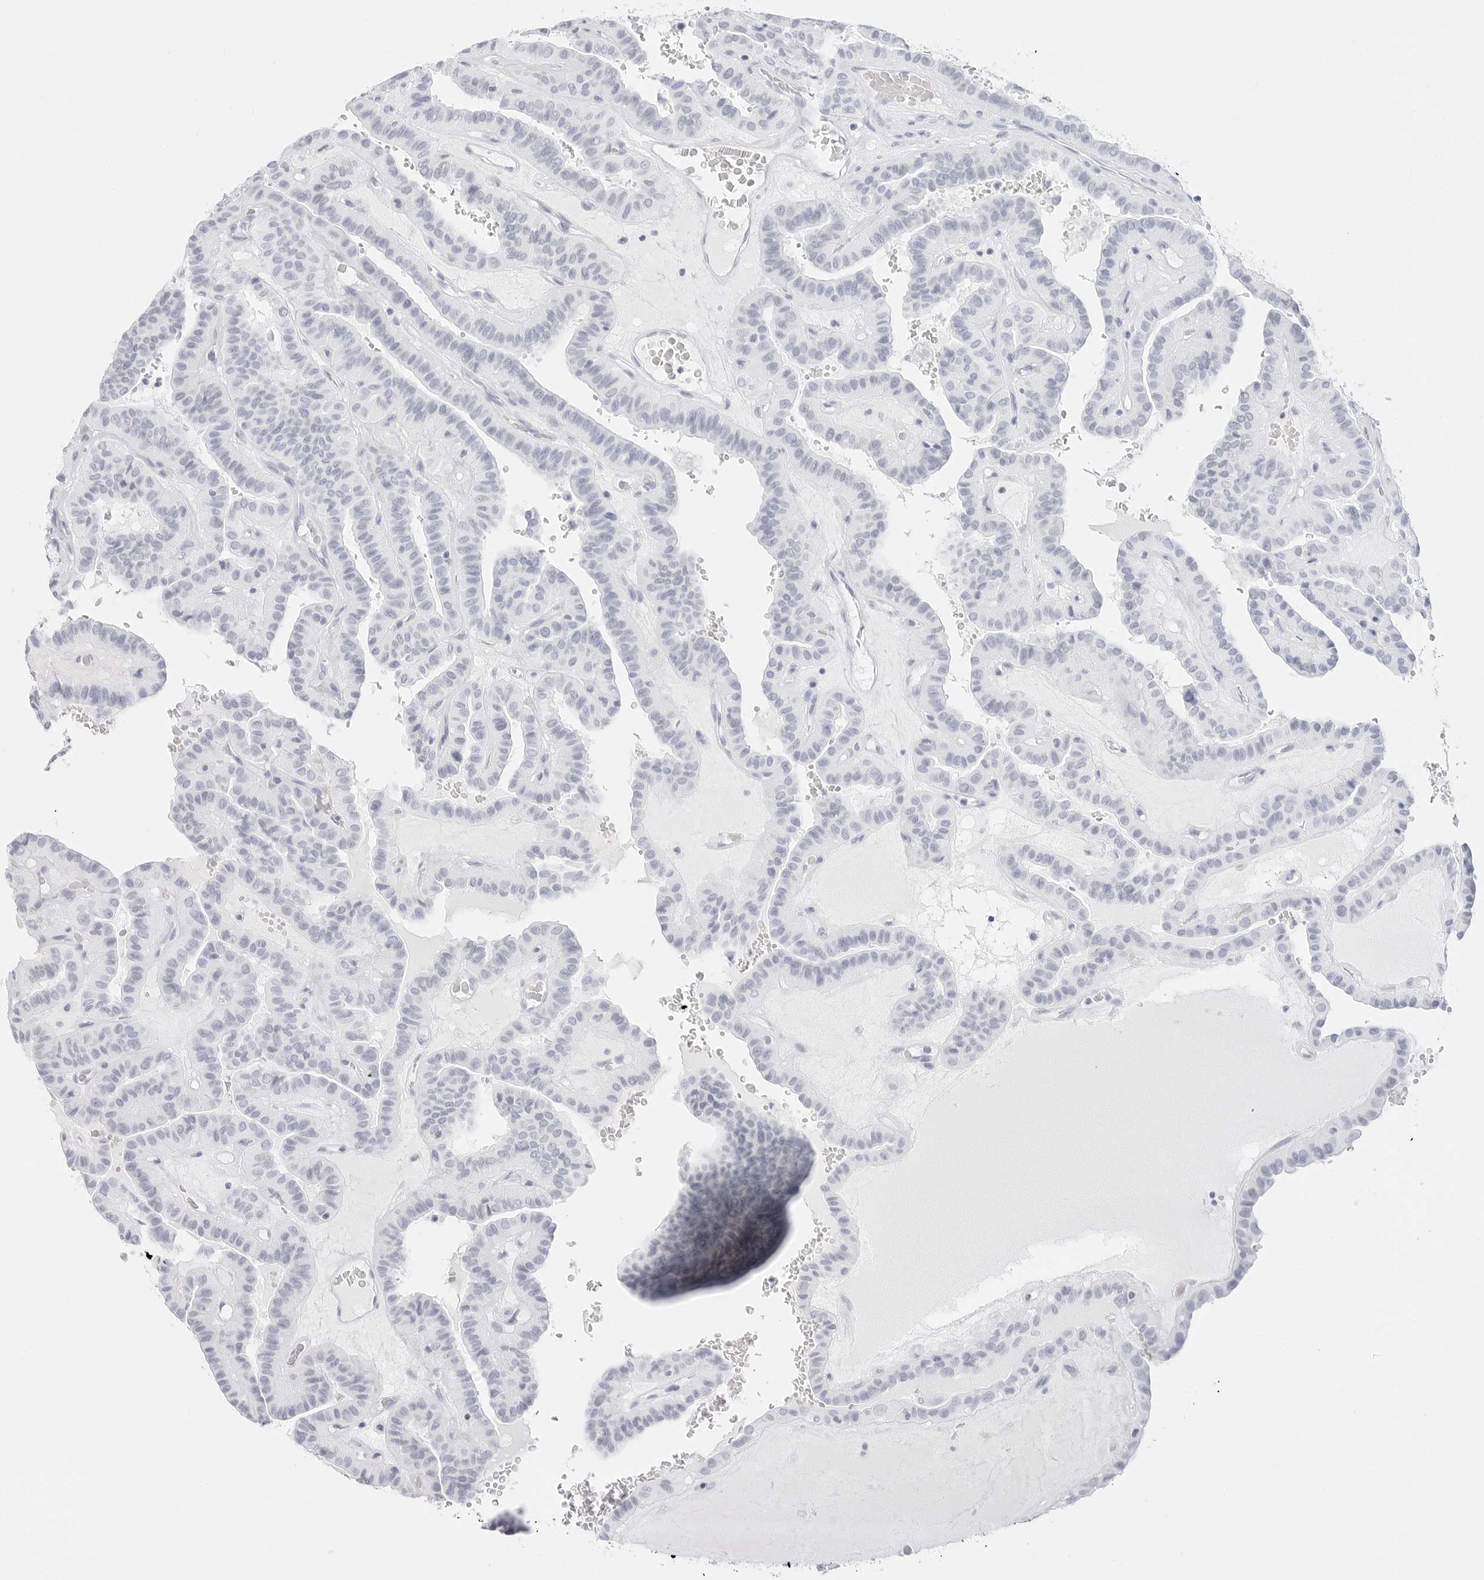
{"staining": {"intensity": "negative", "quantity": "none", "location": "none"}, "tissue": "thyroid cancer", "cell_type": "Tumor cells", "image_type": "cancer", "snomed": [{"axis": "morphology", "description": "Papillary adenocarcinoma, NOS"}, {"axis": "topography", "description": "Thyroid gland"}], "caption": "This is an IHC micrograph of human thyroid cancer (papillary adenocarcinoma). There is no positivity in tumor cells.", "gene": "TFF2", "patient": {"sex": "male", "age": 77}}